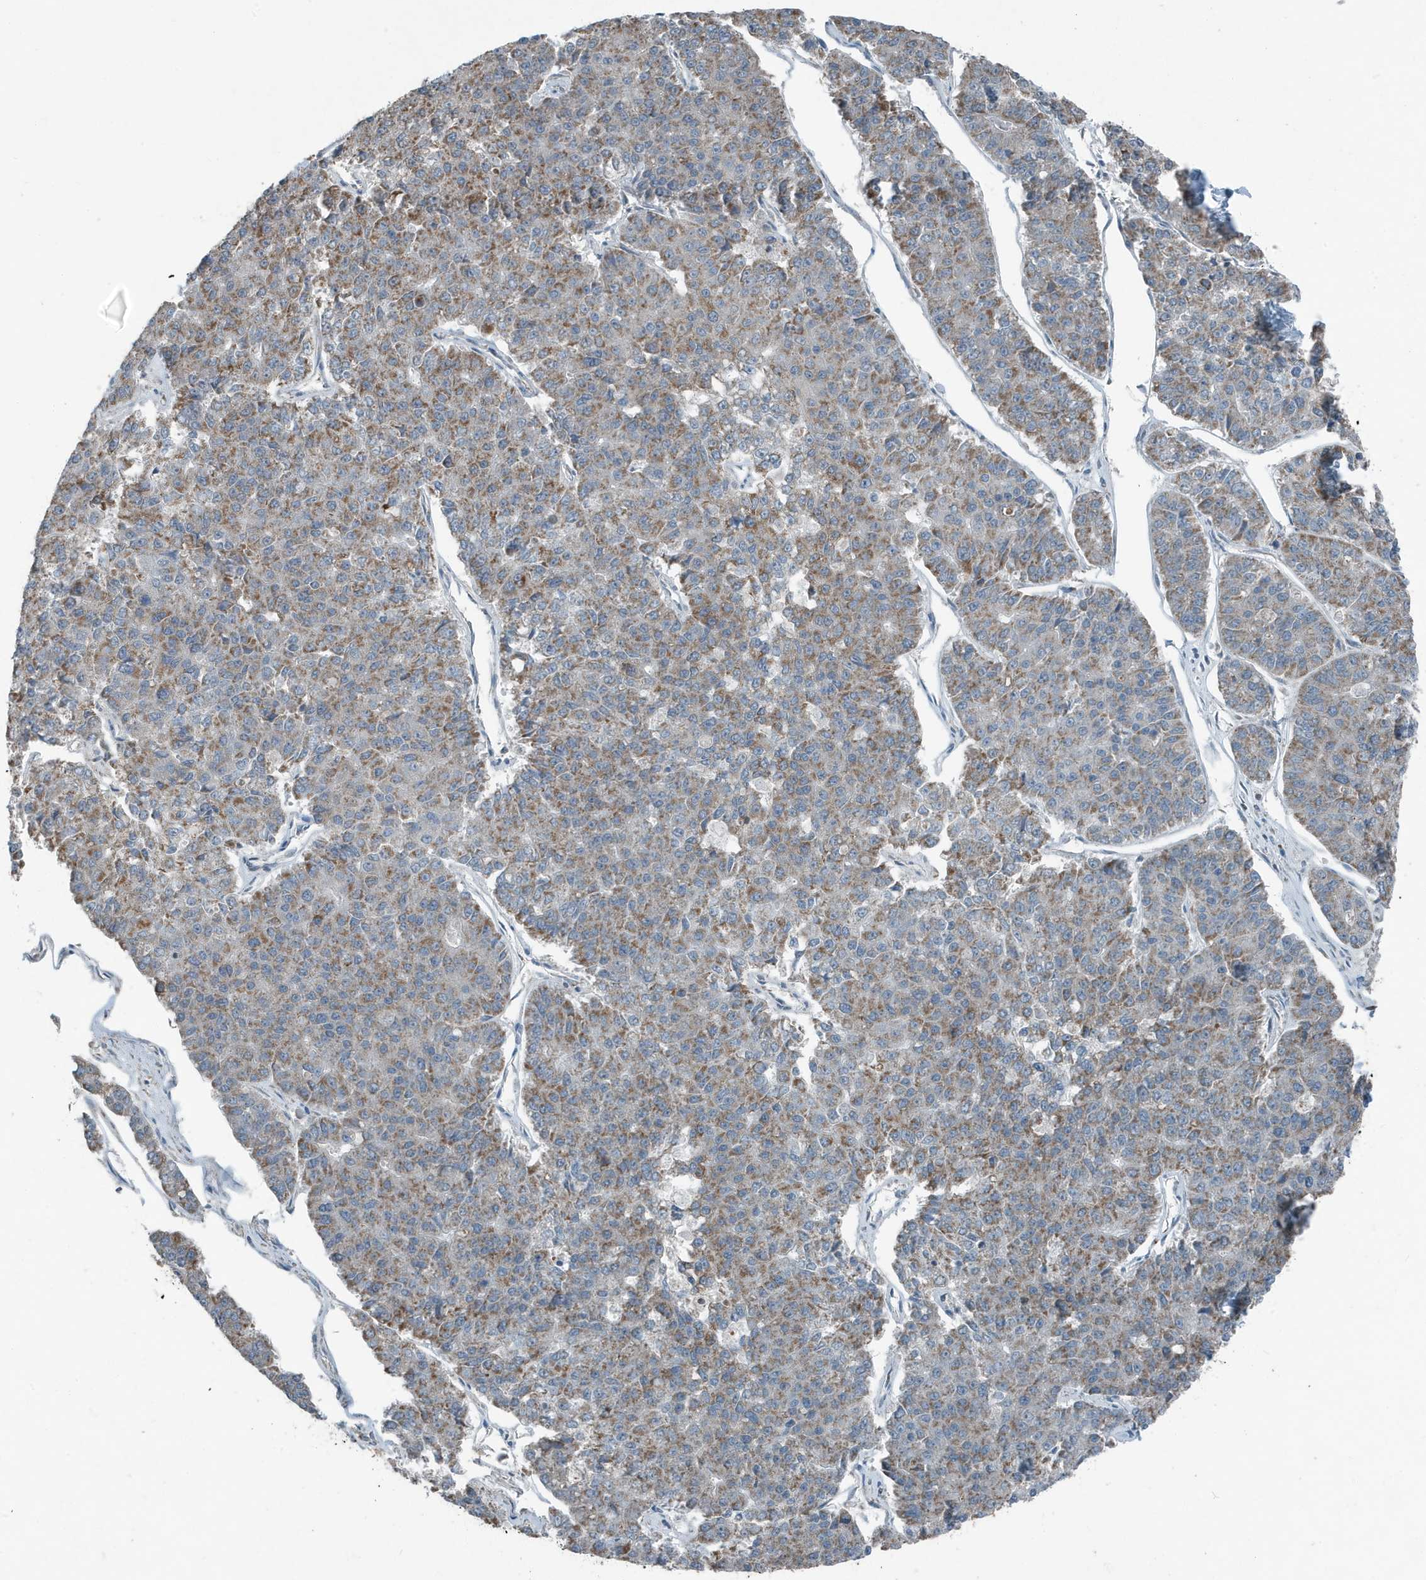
{"staining": {"intensity": "moderate", "quantity": ">75%", "location": "cytoplasmic/membranous"}, "tissue": "pancreatic cancer", "cell_type": "Tumor cells", "image_type": "cancer", "snomed": [{"axis": "morphology", "description": "Adenocarcinoma, NOS"}, {"axis": "topography", "description": "Pancreas"}], "caption": "Human pancreatic cancer (adenocarcinoma) stained with a brown dye displays moderate cytoplasmic/membranous positive positivity in about >75% of tumor cells.", "gene": "MT-CYB", "patient": {"sex": "male", "age": 50}}